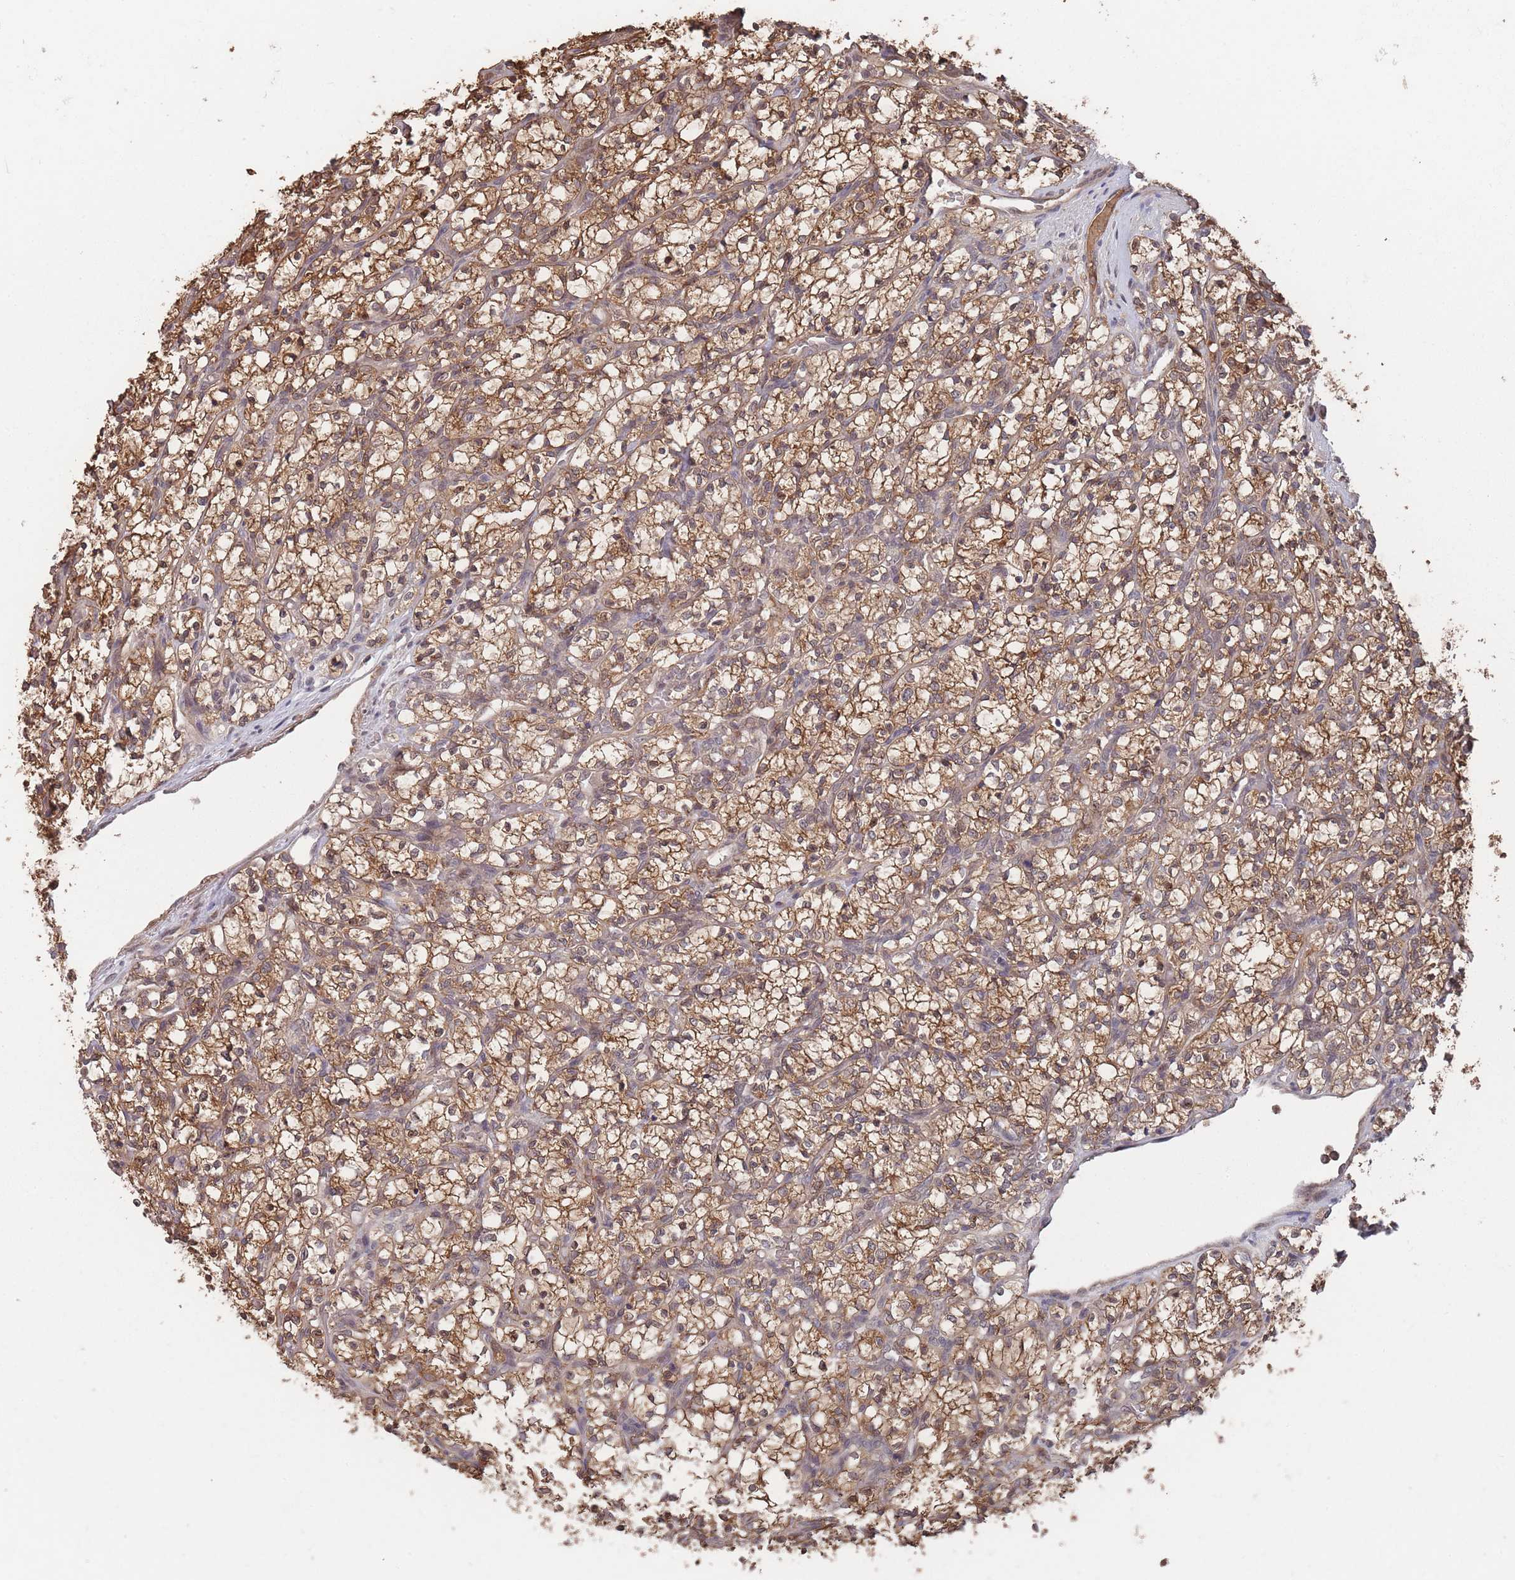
{"staining": {"intensity": "moderate", "quantity": ">75%", "location": "cytoplasmic/membranous"}, "tissue": "renal cancer", "cell_type": "Tumor cells", "image_type": "cancer", "snomed": [{"axis": "morphology", "description": "Adenocarcinoma, NOS"}, {"axis": "topography", "description": "Kidney"}], "caption": "Renal cancer (adenocarcinoma) was stained to show a protein in brown. There is medium levels of moderate cytoplasmic/membranous positivity in approximately >75% of tumor cells.", "gene": "SF3B1", "patient": {"sex": "female", "age": 69}}